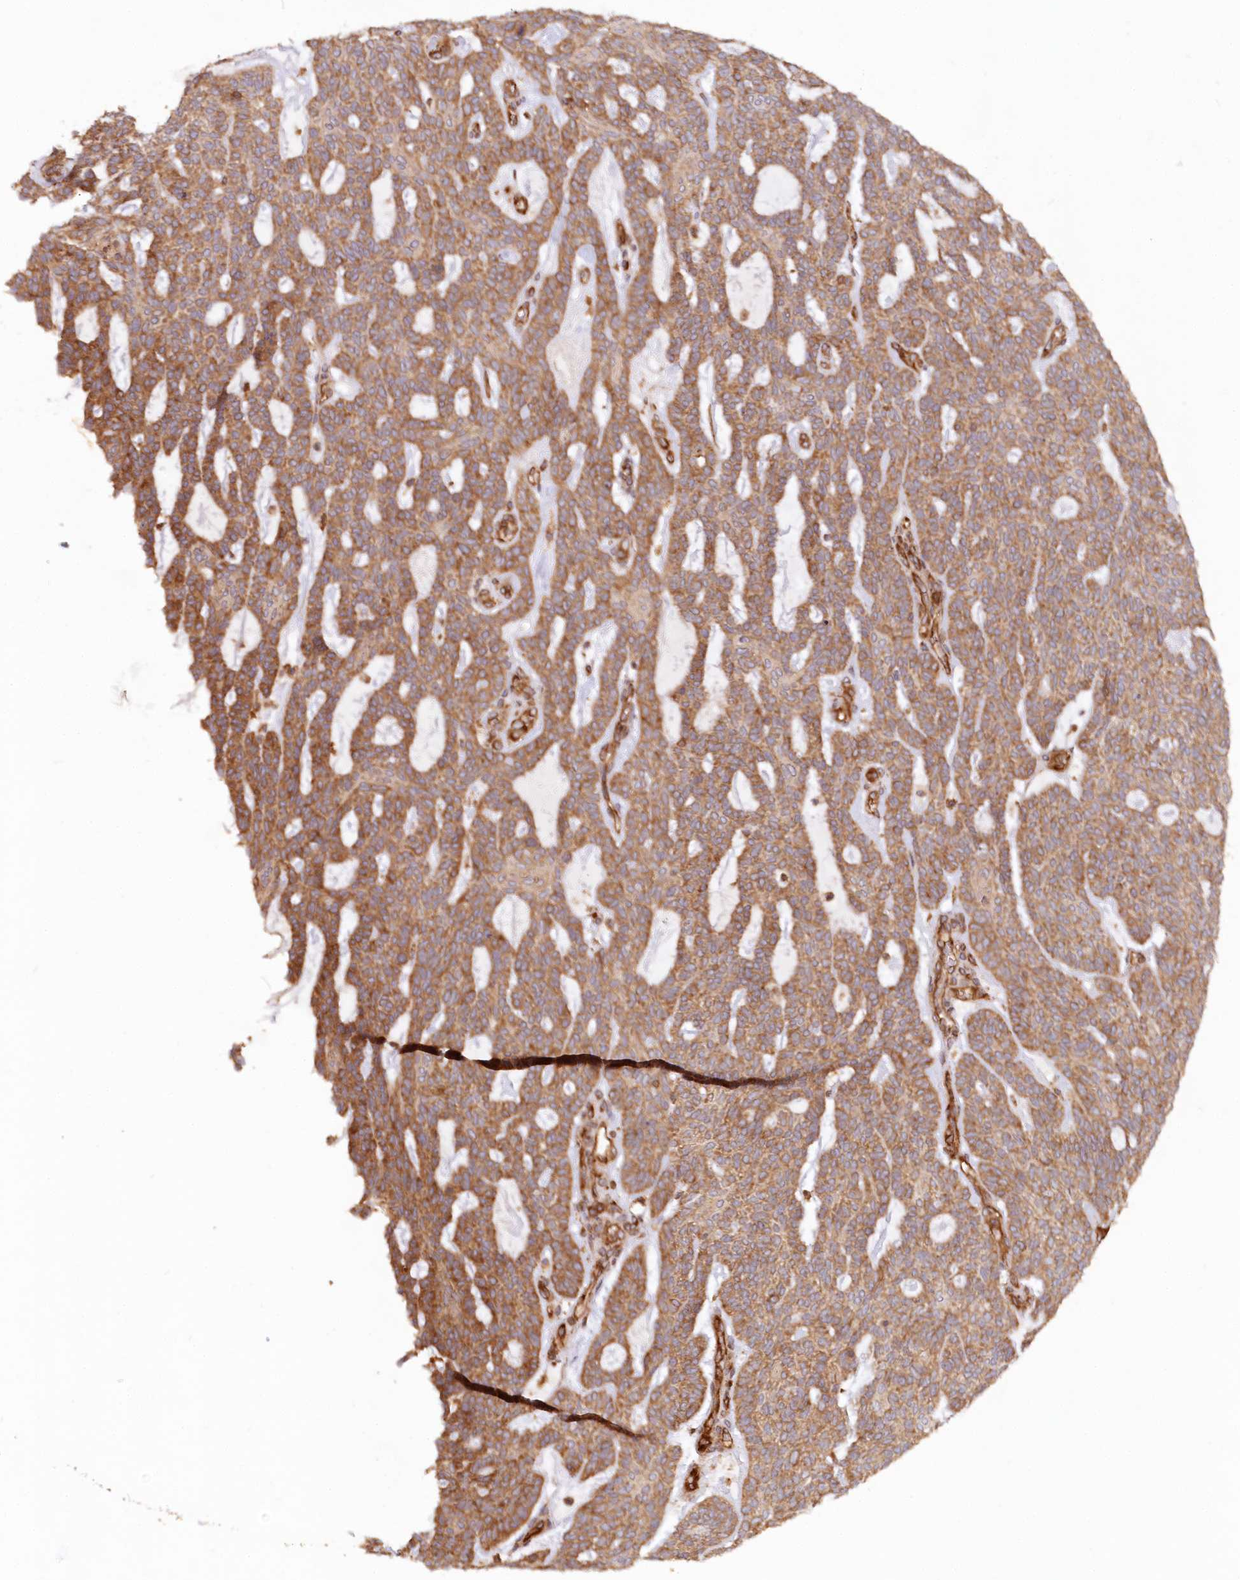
{"staining": {"intensity": "moderate", "quantity": ">75%", "location": "cytoplasmic/membranous"}, "tissue": "skin cancer", "cell_type": "Tumor cells", "image_type": "cancer", "snomed": [{"axis": "morphology", "description": "Squamous cell carcinoma, NOS"}, {"axis": "topography", "description": "Skin"}], "caption": "Protein expression analysis of skin squamous cell carcinoma reveals moderate cytoplasmic/membranous positivity in about >75% of tumor cells. The staining is performed using DAB brown chromogen to label protein expression. The nuclei are counter-stained blue using hematoxylin.", "gene": "PAIP2", "patient": {"sex": "female", "age": 90}}